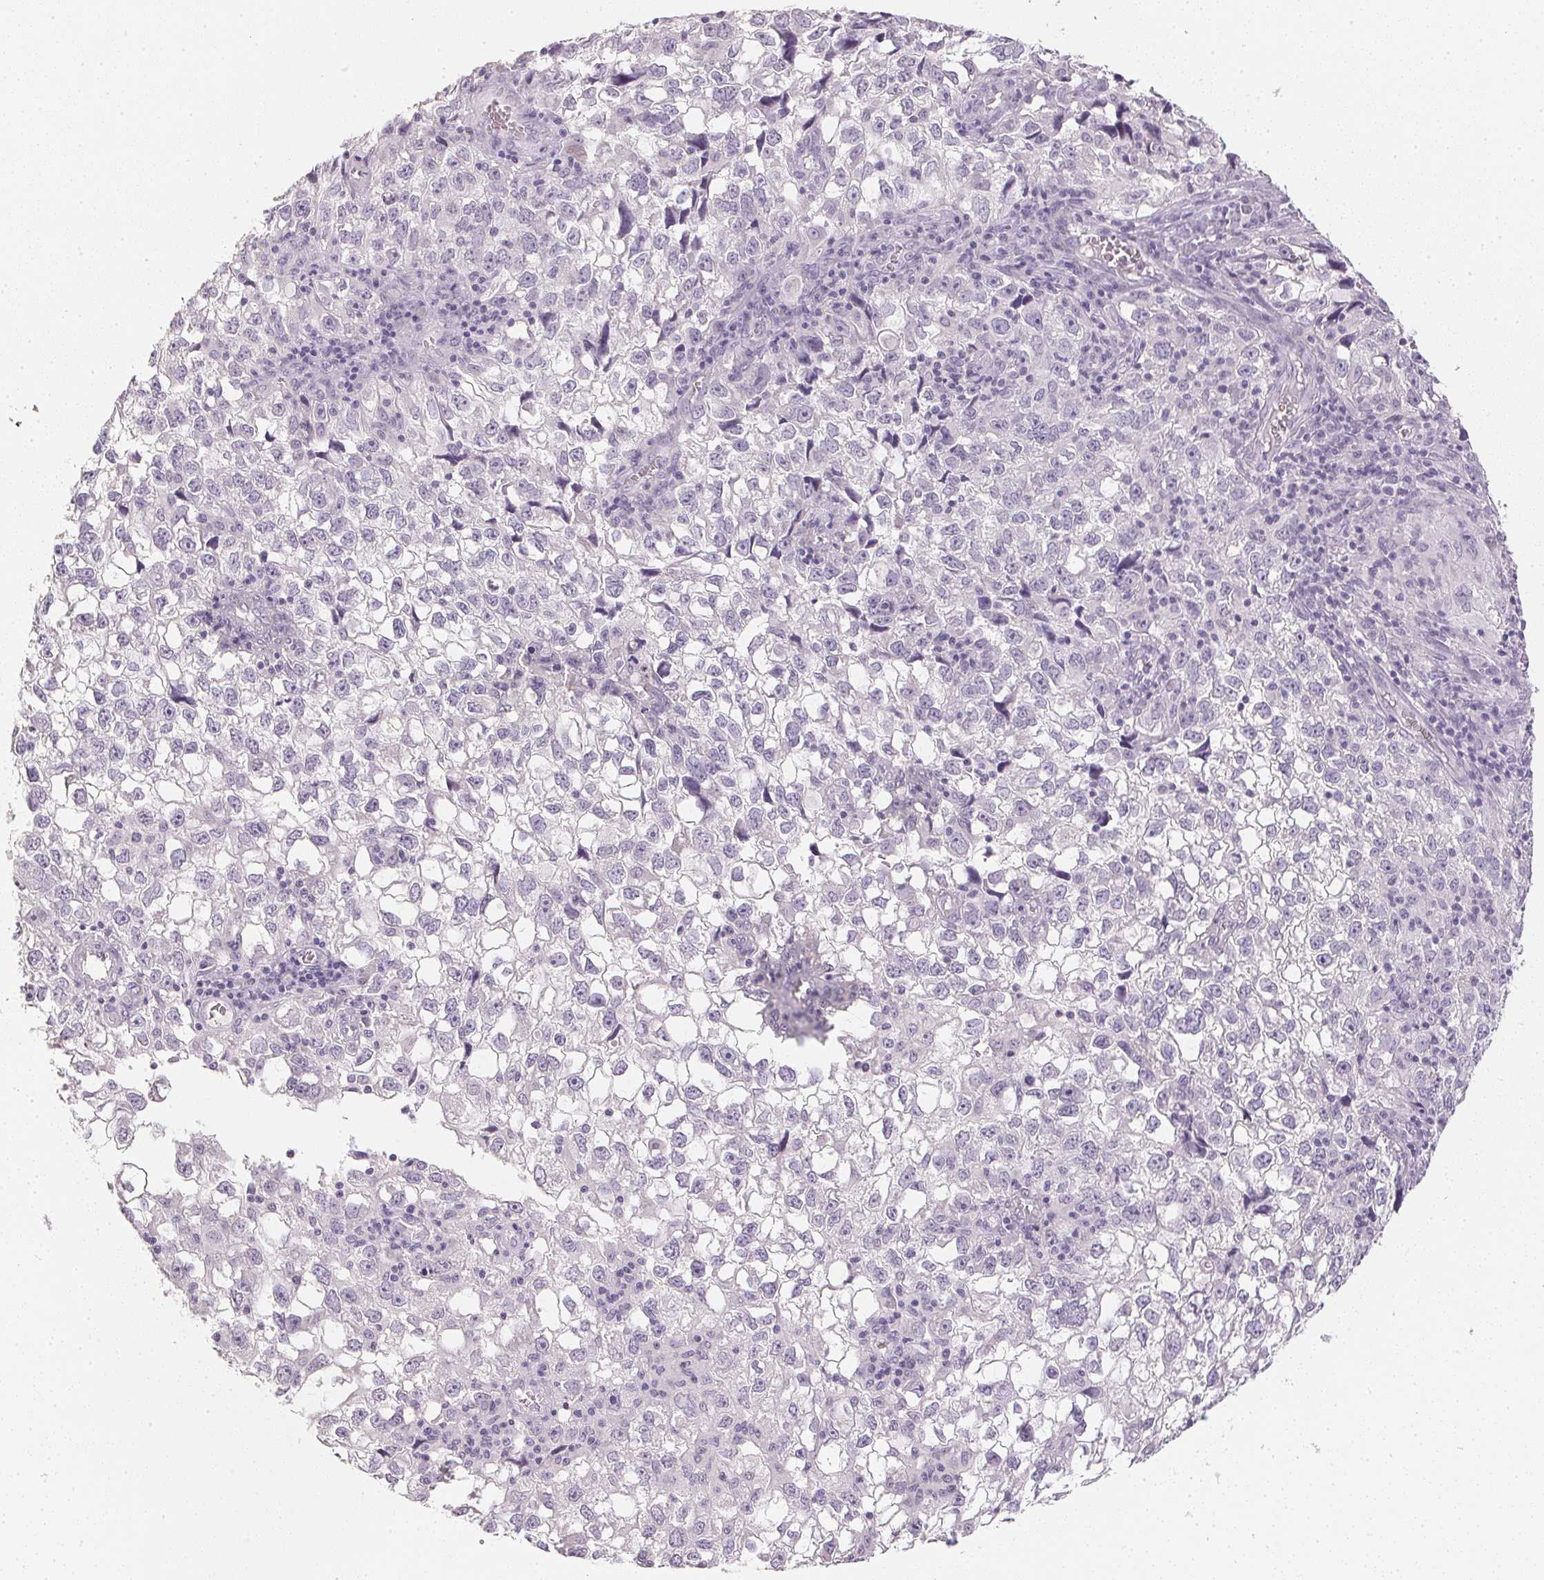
{"staining": {"intensity": "negative", "quantity": "none", "location": "none"}, "tissue": "cervical cancer", "cell_type": "Tumor cells", "image_type": "cancer", "snomed": [{"axis": "morphology", "description": "Squamous cell carcinoma, NOS"}, {"axis": "topography", "description": "Cervix"}], "caption": "High power microscopy micrograph of an IHC micrograph of cervical cancer, revealing no significant expression in tumor cells.", "gene": "PPY", "patient": {"sex": "female", "age": 55}}